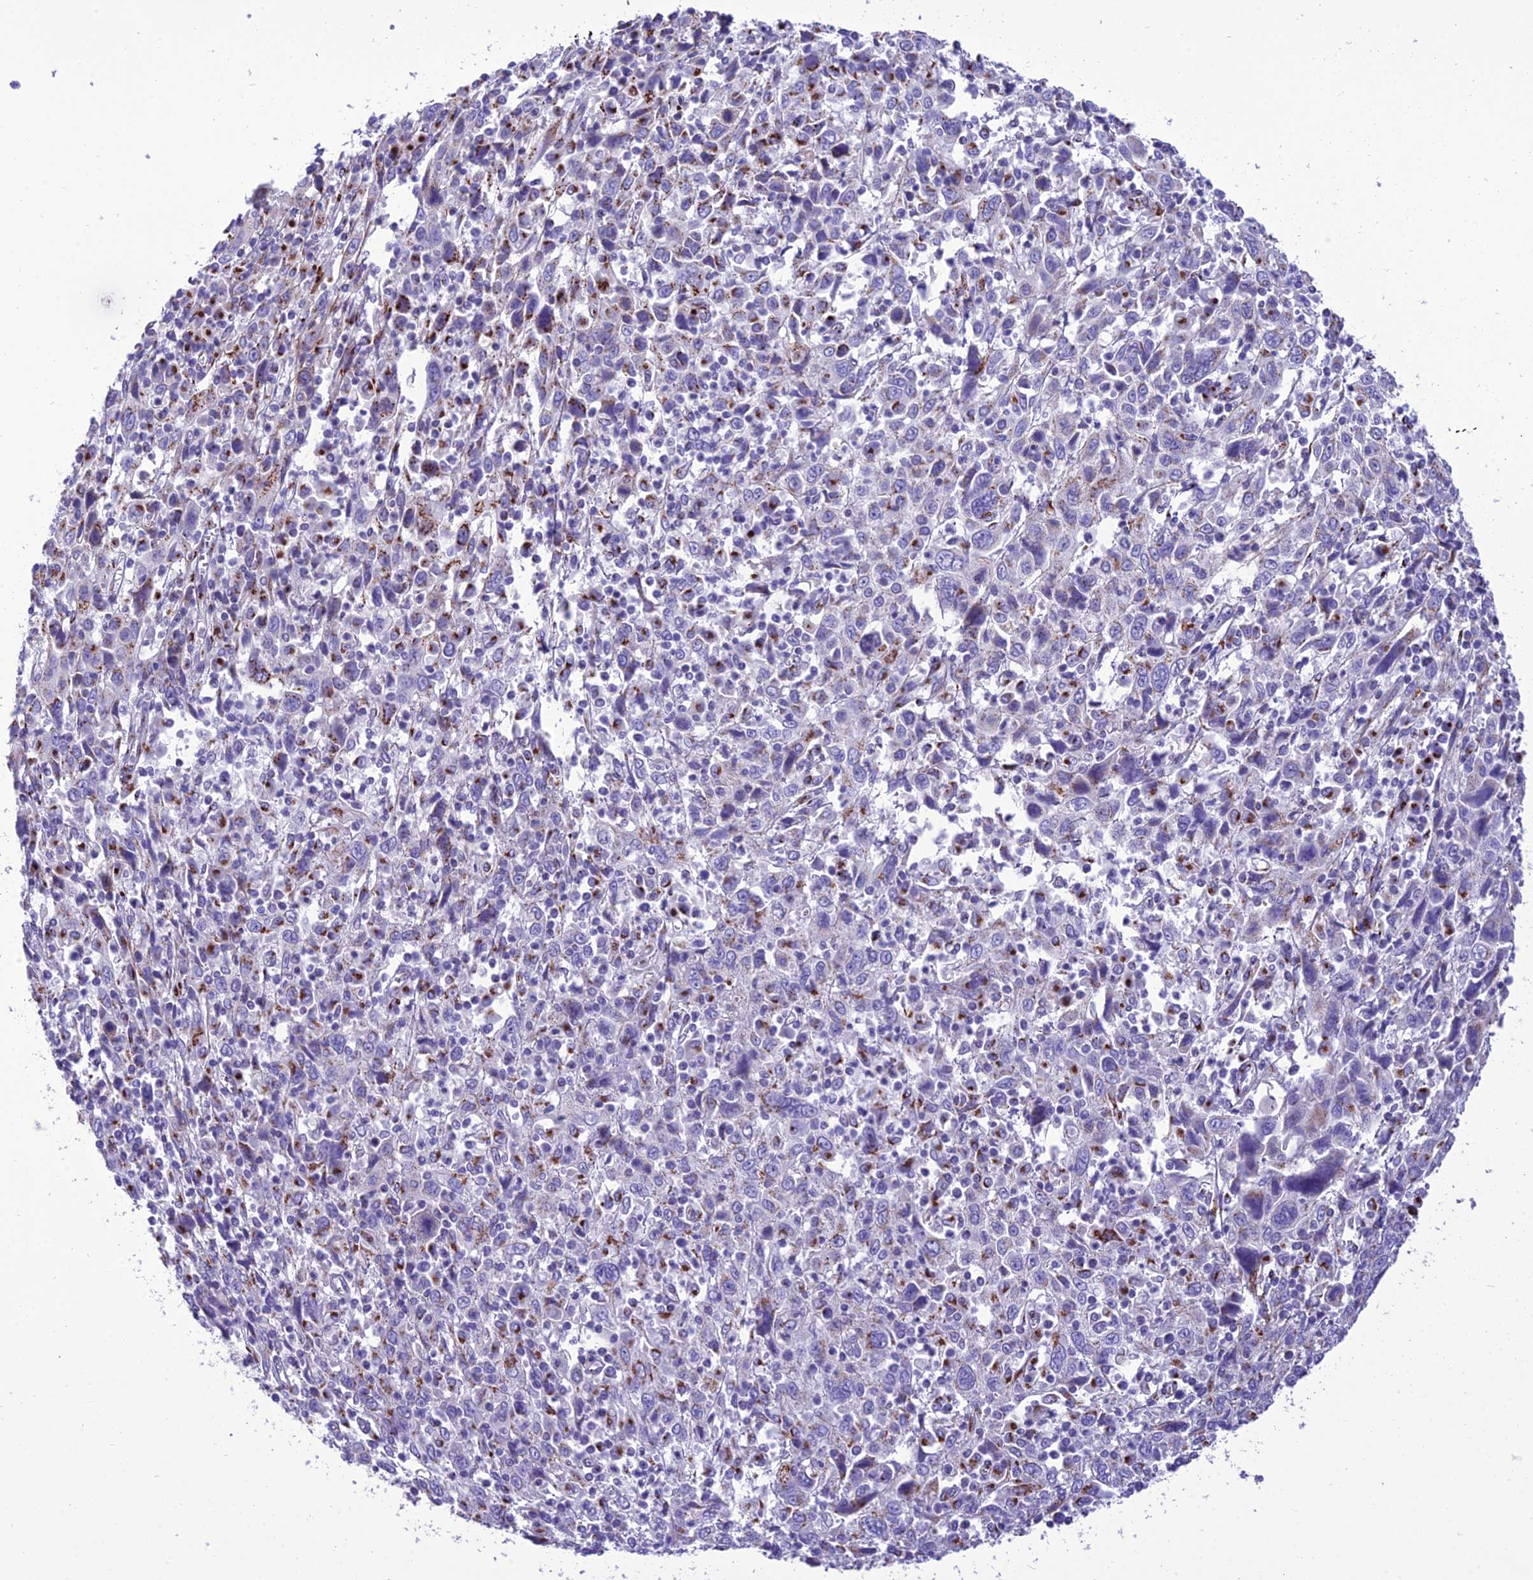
{"staining": {"intensity": "moderate", "quantity": "25%-75%", "location": "cytoplasmic/membranous"}, "tissue": "cervical cancer", "cell_type": "Tumor cells", "image_type": "cancer", "snomed": [{"axis": "morphology", "description": "Squamous cell carcinoma, NOS"}, {"axis": "topography", "description": "Cervix"}], "caption": "Protein staining exhibits moderate cytoplasmic/membranous expression in approximately 25%-75% of tumor cells in cervical cancer (squamous cell carcinoma). The protein is shown in brown color, while the nuclei are stained blue.", "gene": "GOLM2", "patient": {"sex": "female", "age": 46}}